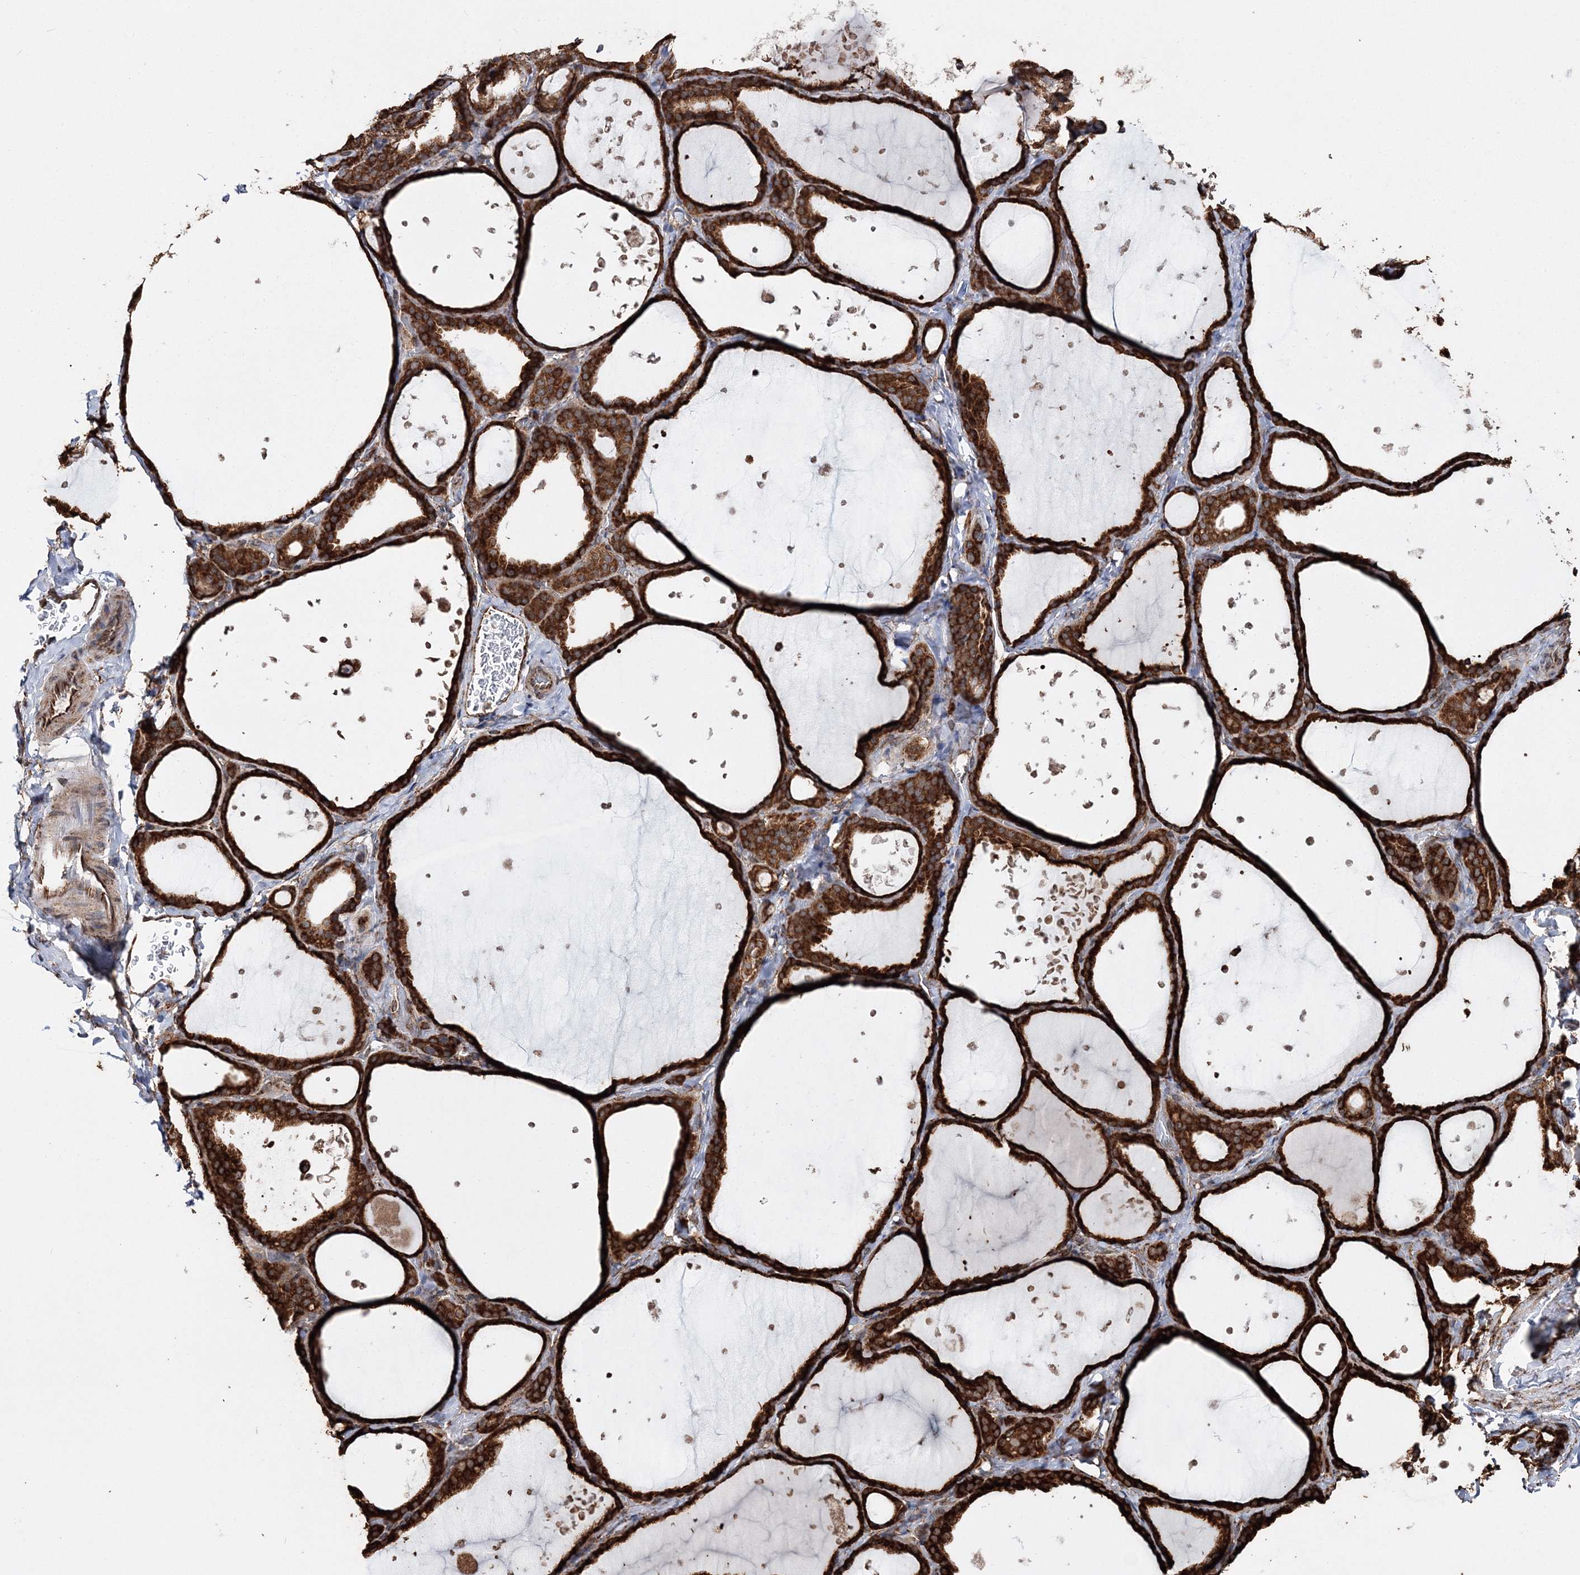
{"staining": {"intensity": "strong", "quantity": ">75%", "location": "cytoplasmic/membranous"}, "tissue": "thyroid gland", "cell_type": "Glandular cells", "image_type": "normal", "snomed": [{"axis": "morphology", "description": "Normal tissue, NOS"}, {"axis": "topography", "description": "Thyroid gland"}], "caption": "This histopathology image demonstrates IHC staining of benign thyroid gland, with high strong cytoplasmic/membranous positivity in approximately >75% of glandular cells.", "gene": "SCRN3", "patient": {"sex": "female", "age": 44}}